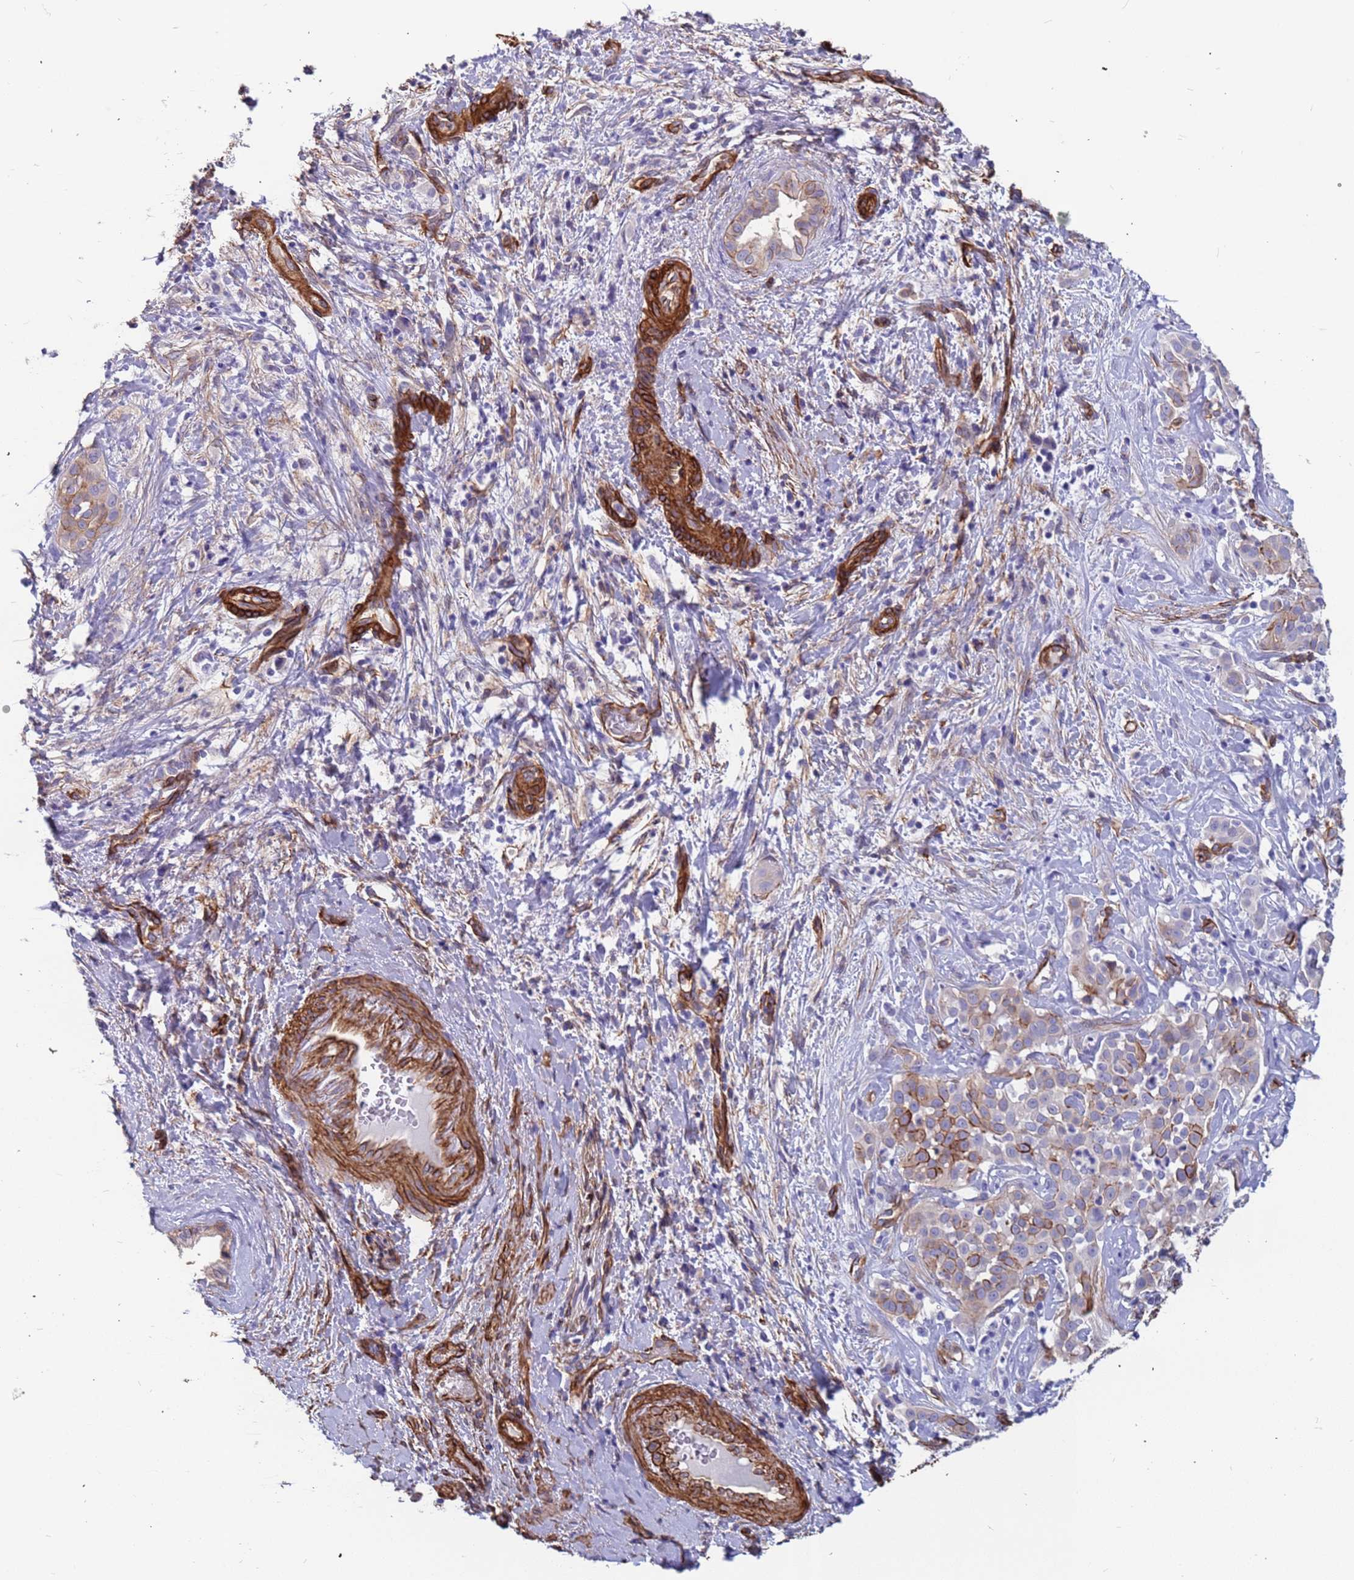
{"staining": {"intensity": "strong", "quantity": "<25%", "location": "cytoplasmic/membranous"}, "tissue": "liver cancer", "cell_type": "Tumor cells", "image_type": "cancer", "snomed": [{"axis": "morphology", "description": "Cholangiocarcinoma"}, {"axis": "topography", "description": "Liver"}], "caption": "Human liver cancer (cholangiocarcinoma) stained for a protein (brown) reveals strong cytoplasmic/membranous positive expression in about <25% of tumor cells.", "gene": "EHD2", "patient": {"sex": "male", "age": 67}}